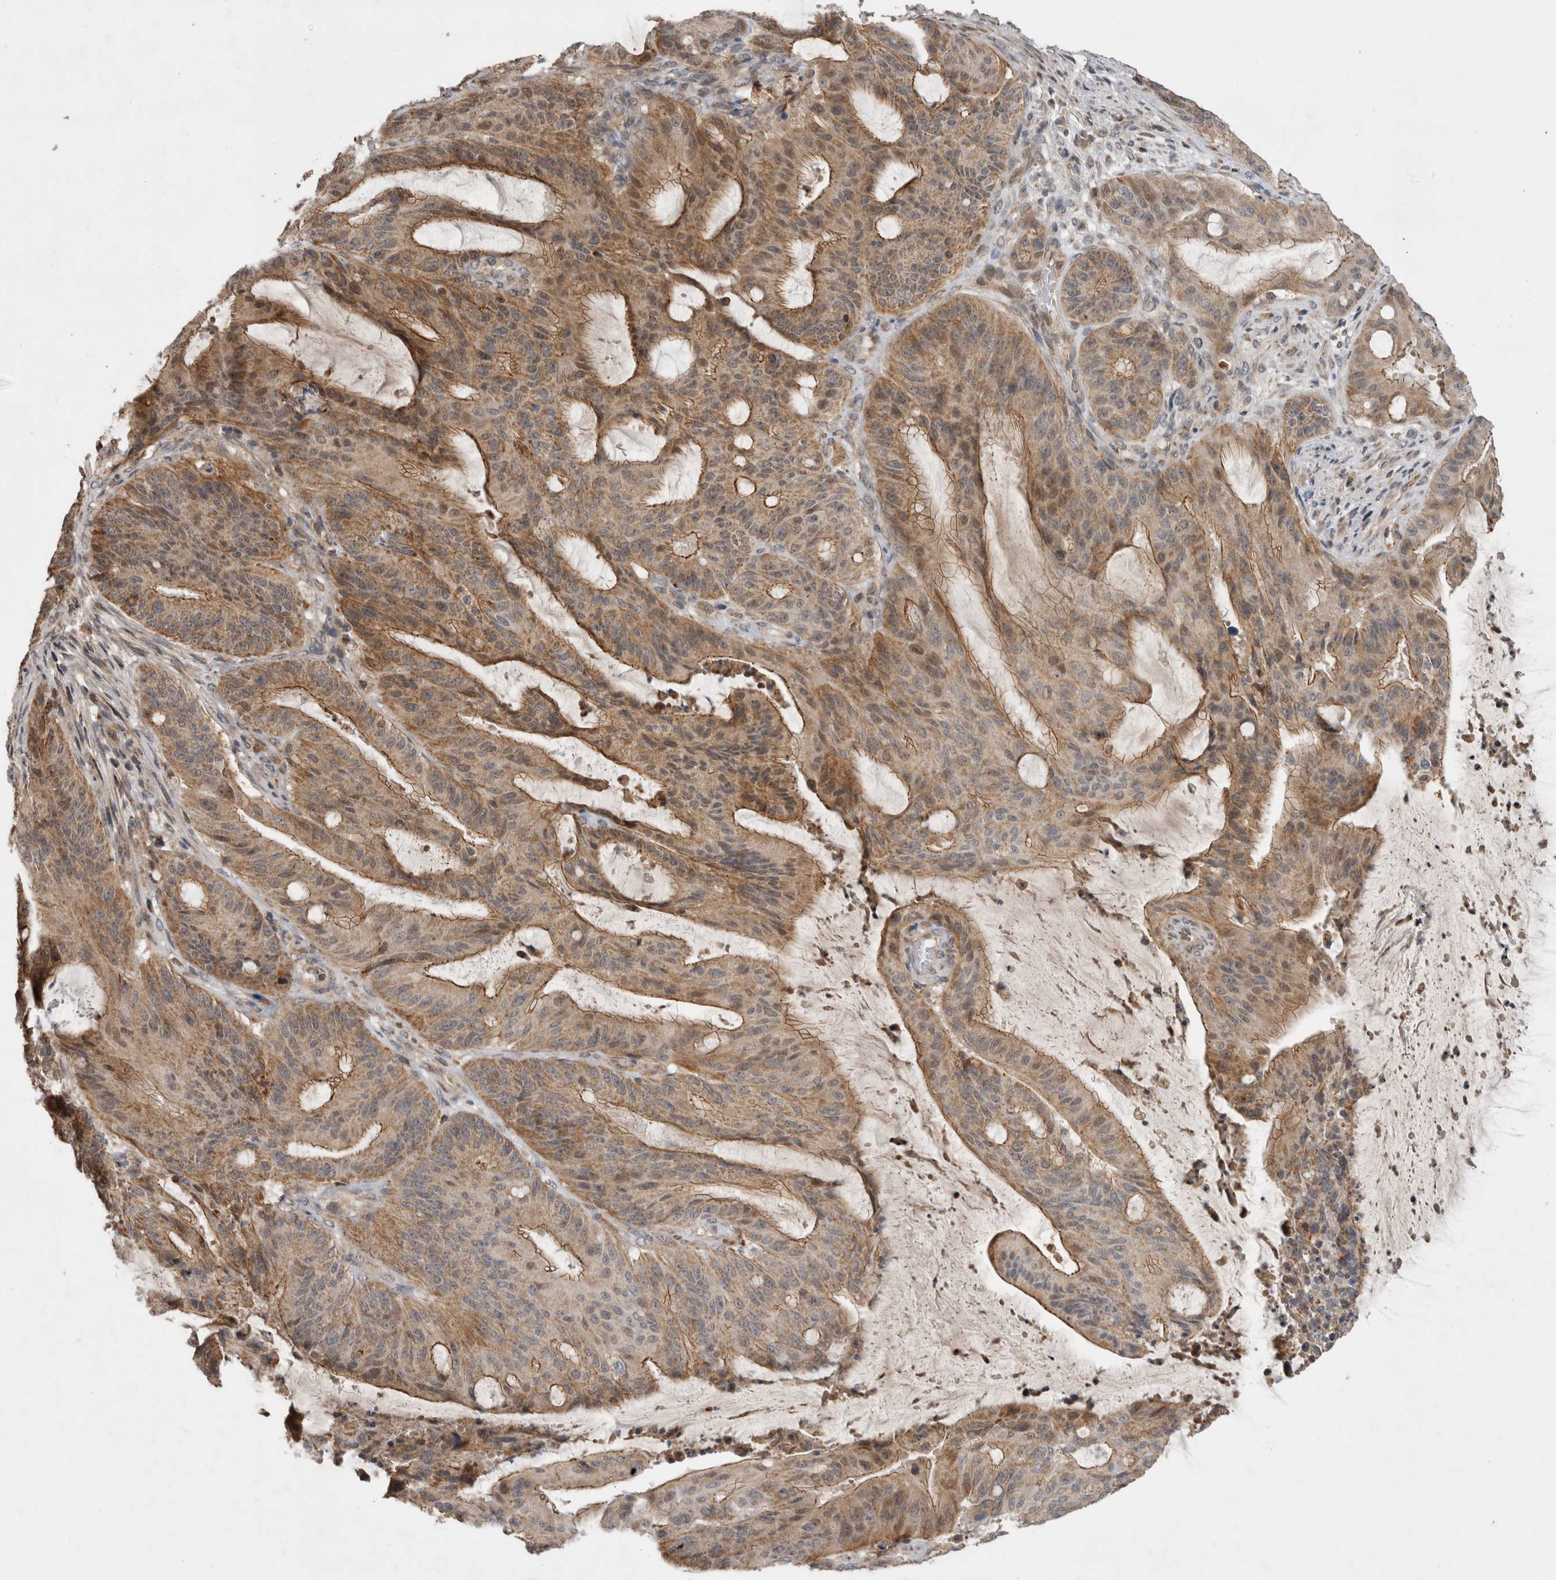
{"staining": {"intensity": "moderate", "quantity": ">75%", "location": "cytoplasmic/membranous"}, "tissue": "liver cancer", "cell_type": "Tumor cells", "image_type": "cancer", "snomed": [{"axis": "morphology", "description": "Normal tissue, NOS"}, {"axis": "morphology", "description": "Cholangiocarcinoma"}, {"axis": "topography", "description": "Liver"}, {"axis": "topography", "description": "Peripheral nerve tissue"}], "caption": "Brown immunohistochemical staining in human liver cholangiocarcinoma reveals moderate cytoplasmic/membranous positivity in approximately >75% of tumor cells. The protein of interest is shown in brown color, while the nuclei are stained blue.", "gene": "KCNIP1", "patient": {"sex": "female", "age": 73}}